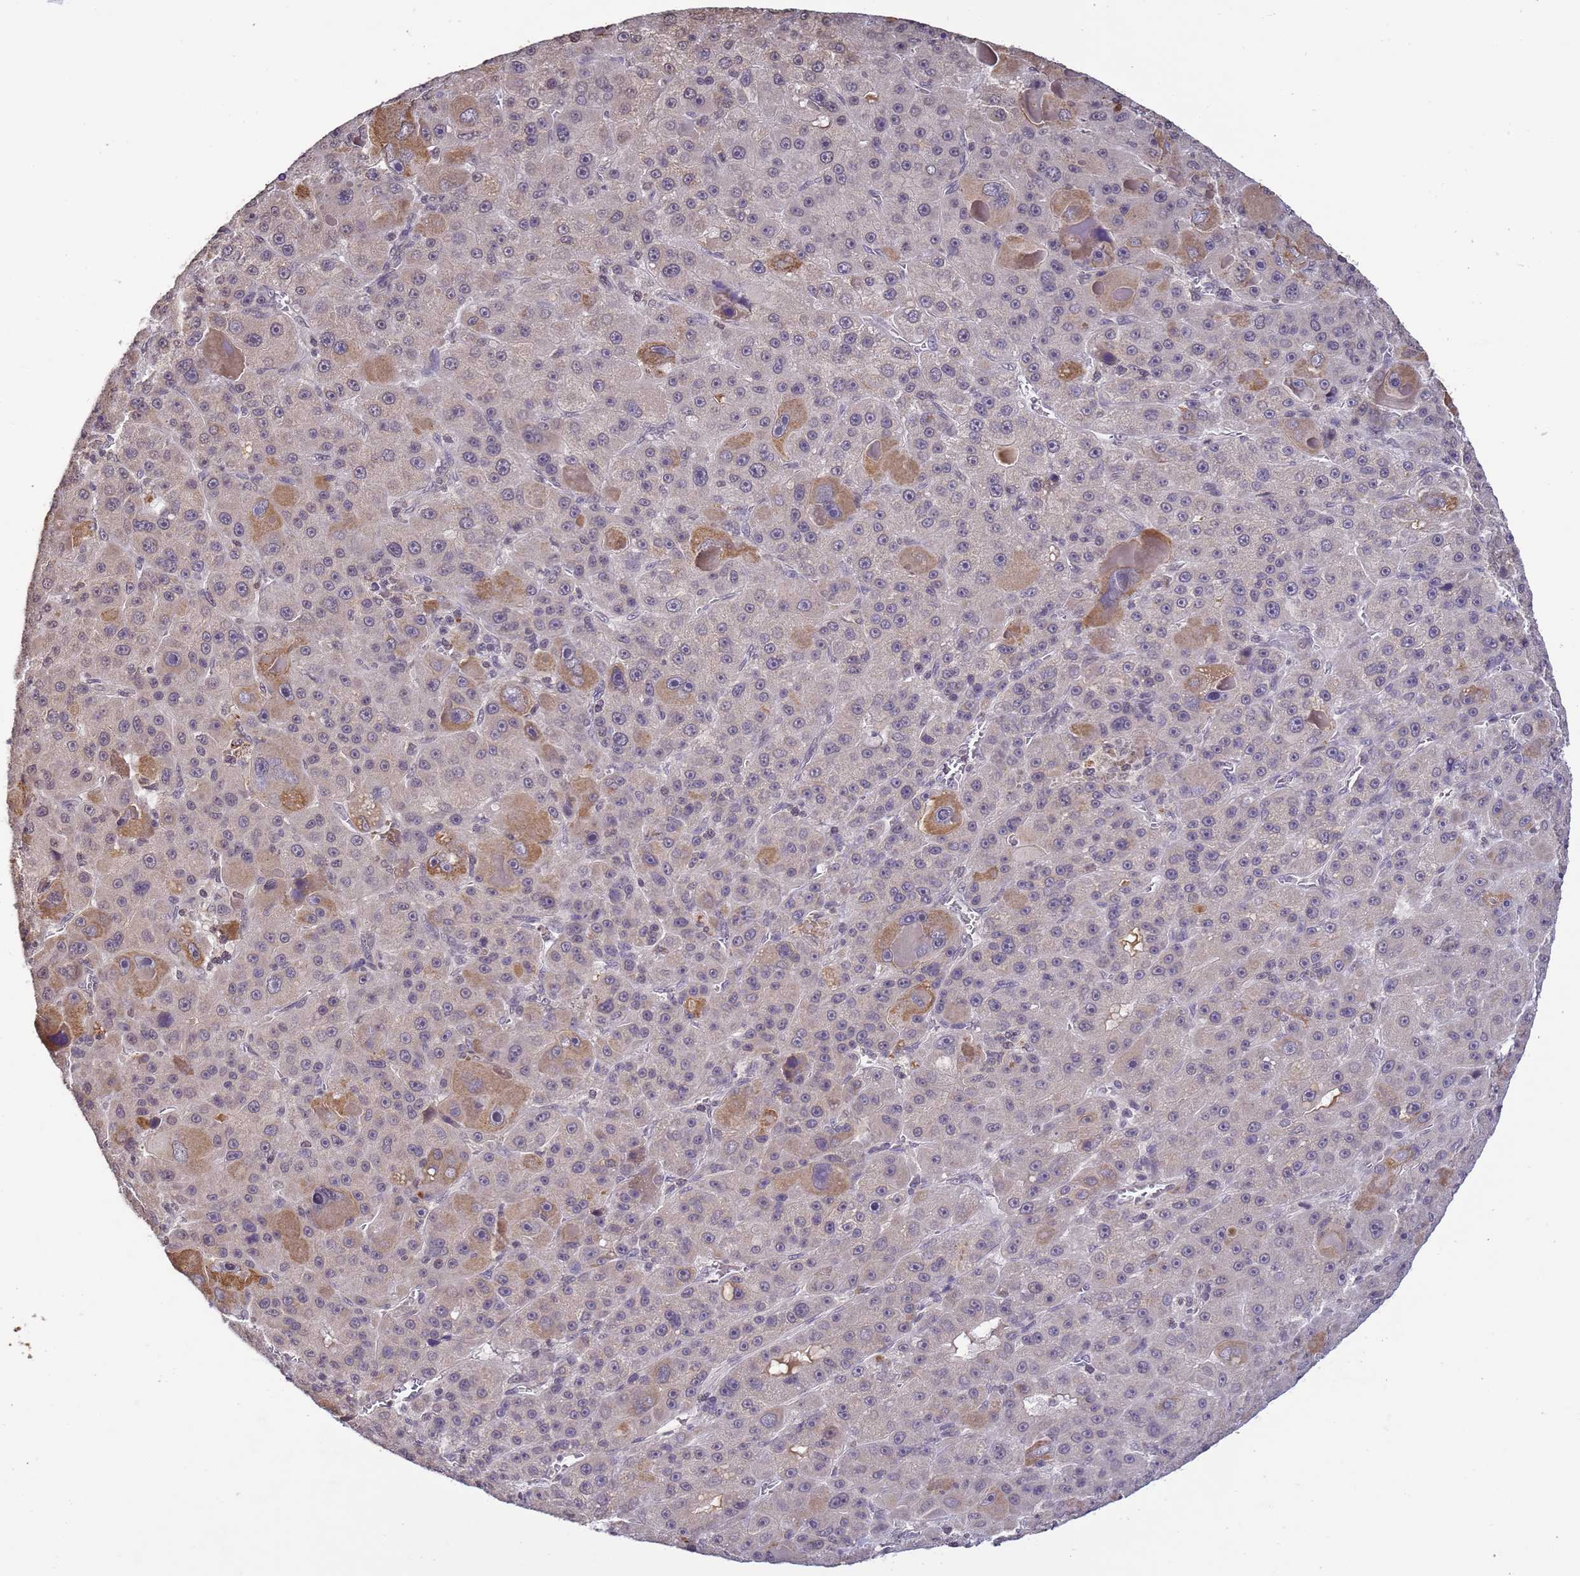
{"staining": {"intensity": "moderate", "quantity": "<25%", "location": "cytoplasmic/membranous"}, "tissue": "liver cancer", "cell_type": "Tumor cells", "image_type": "cancer", "snomed": [{"axis": "morphology", "description": "Carcinoma, Hepatocellular, NOS"}, {"axis": "topography", "description": "Liver"}], "caption": "Protein staining of liver cancer tissue reveals moderate cytoplasmic/membranous expression in approximately <25% of tumor cells.", "gene": "MYL7", "patient": {"sex": "male", "age": 76}}